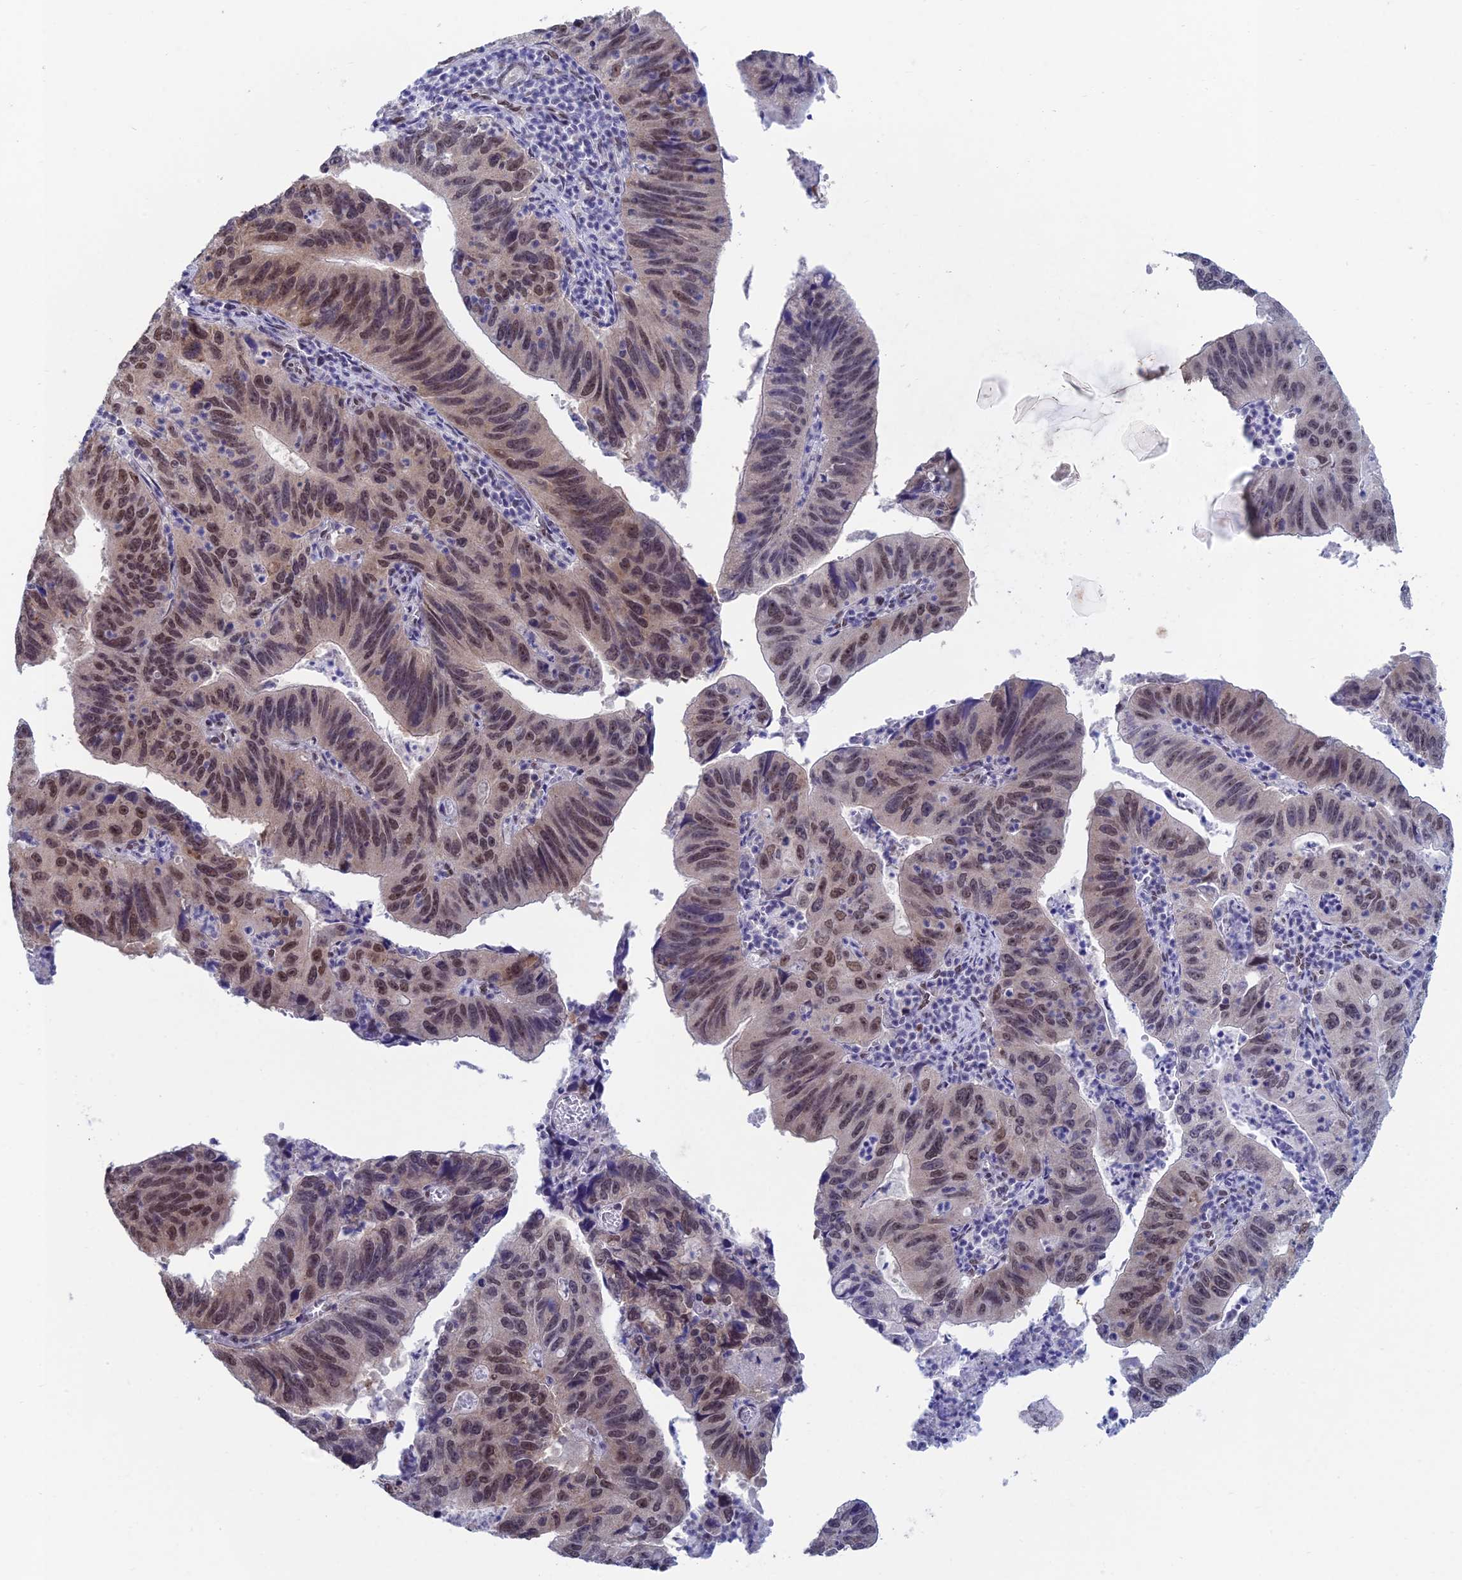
{"staining": {"intensity": "moderate", "quantity": ">75%", "location": "nuclear"}, "tissue": "stomach cancer", "cell_type": "Tumor cells", "image_type": "cancer", "snomed": [{"axis": "morphology", "description": "Adenocarcinoma, NOS"}, {"axis": "topography", "description": "Stomach"}], "caption": "A histopathology image of stomach cancer (adenocarcinoma) stained for a protein exhibits moderate nuclear brown staining in tumor cells.", "gene": "NABP2", "patient": {"sex": "male", "age": 59}}